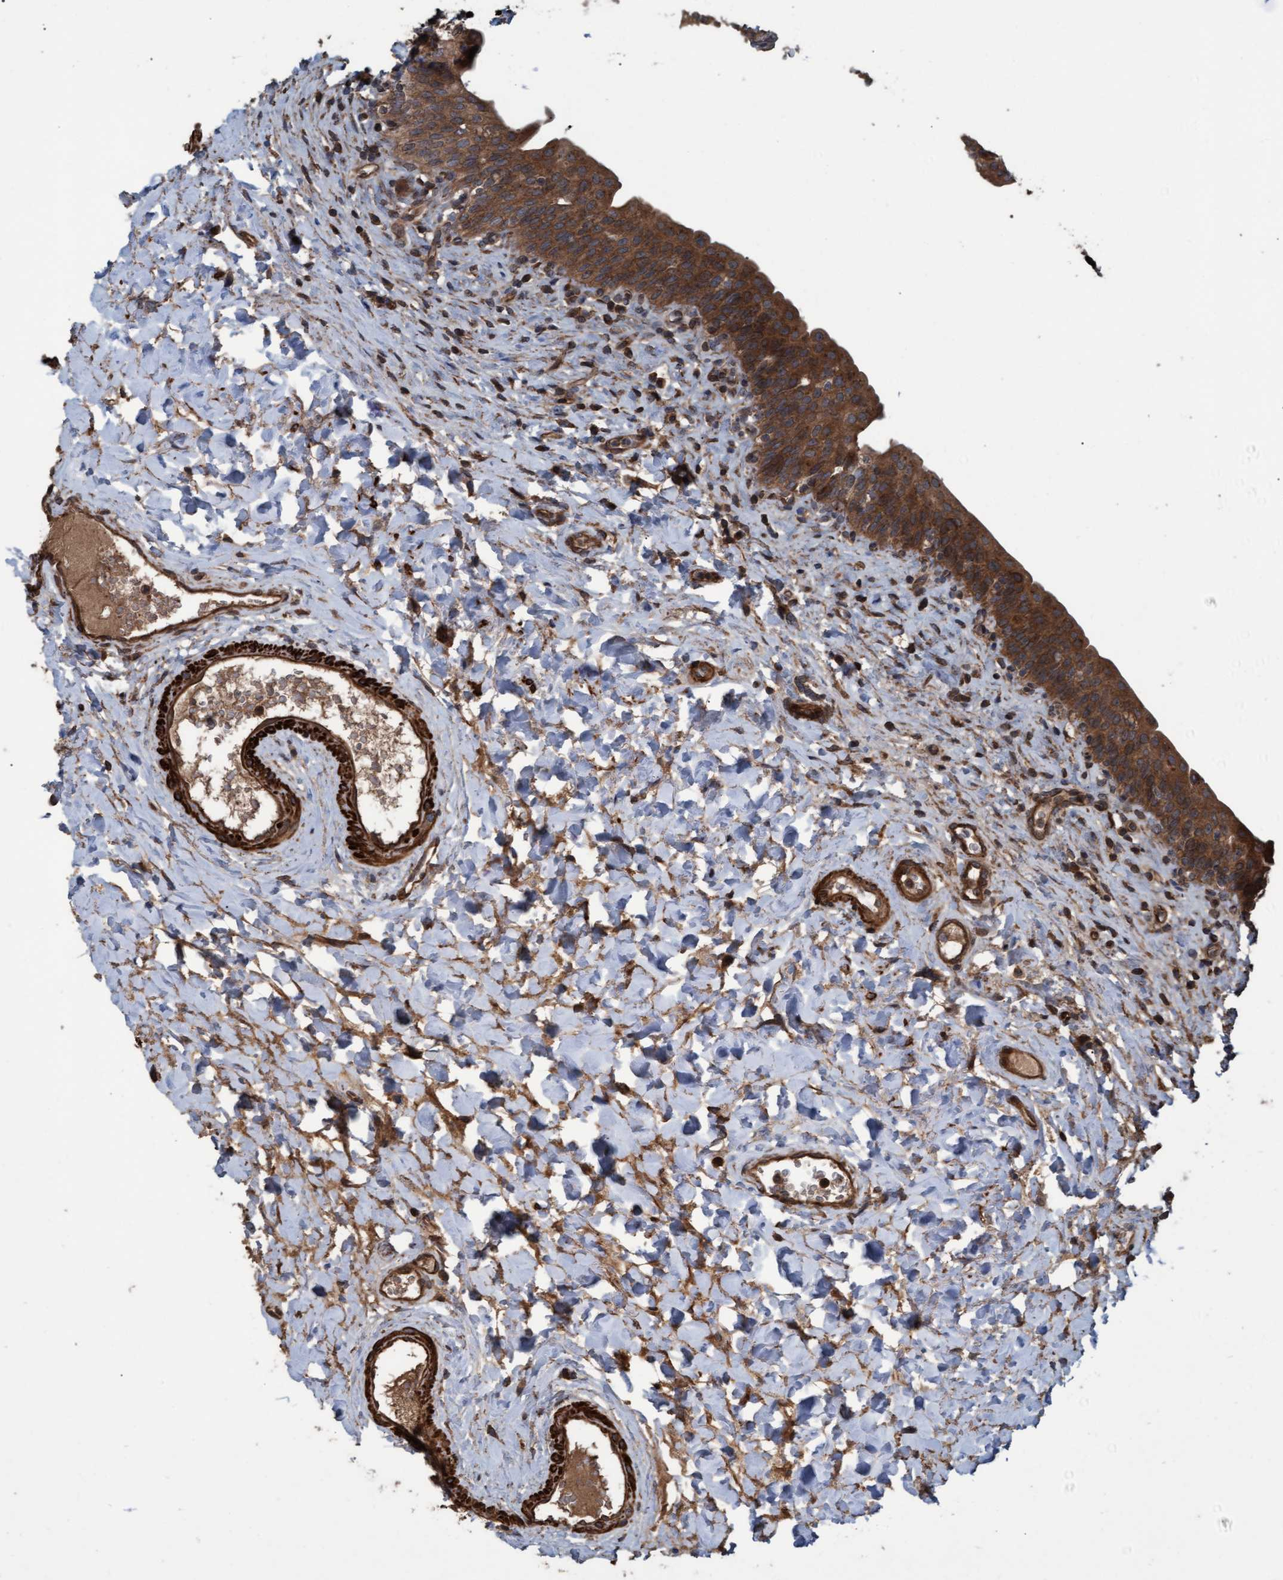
{"staining": {"intensity": "strong", "quantity": ">75%", "location": "cytoplasmic/membranous"}, "tissue": "urinary bladder", "cell_type": "Urothelial cells", "image_type": "normal", "snomed": [{"axis": "morphology", "description": "Normal tissue, NOS"}, {"axis": "topography", "description": "Urinary bladder"}], "caption": "The micrograph exhibits a brown stain indicating the presence of a protein in the cytoplasmic/membranous of urothelial cells in urinary bladder. Immunohistochemistry stains the protein of interest in brown and the nuclei are stained blue.", "gene": "GGT6", "patient": {"sex": "male", "age": 83}}